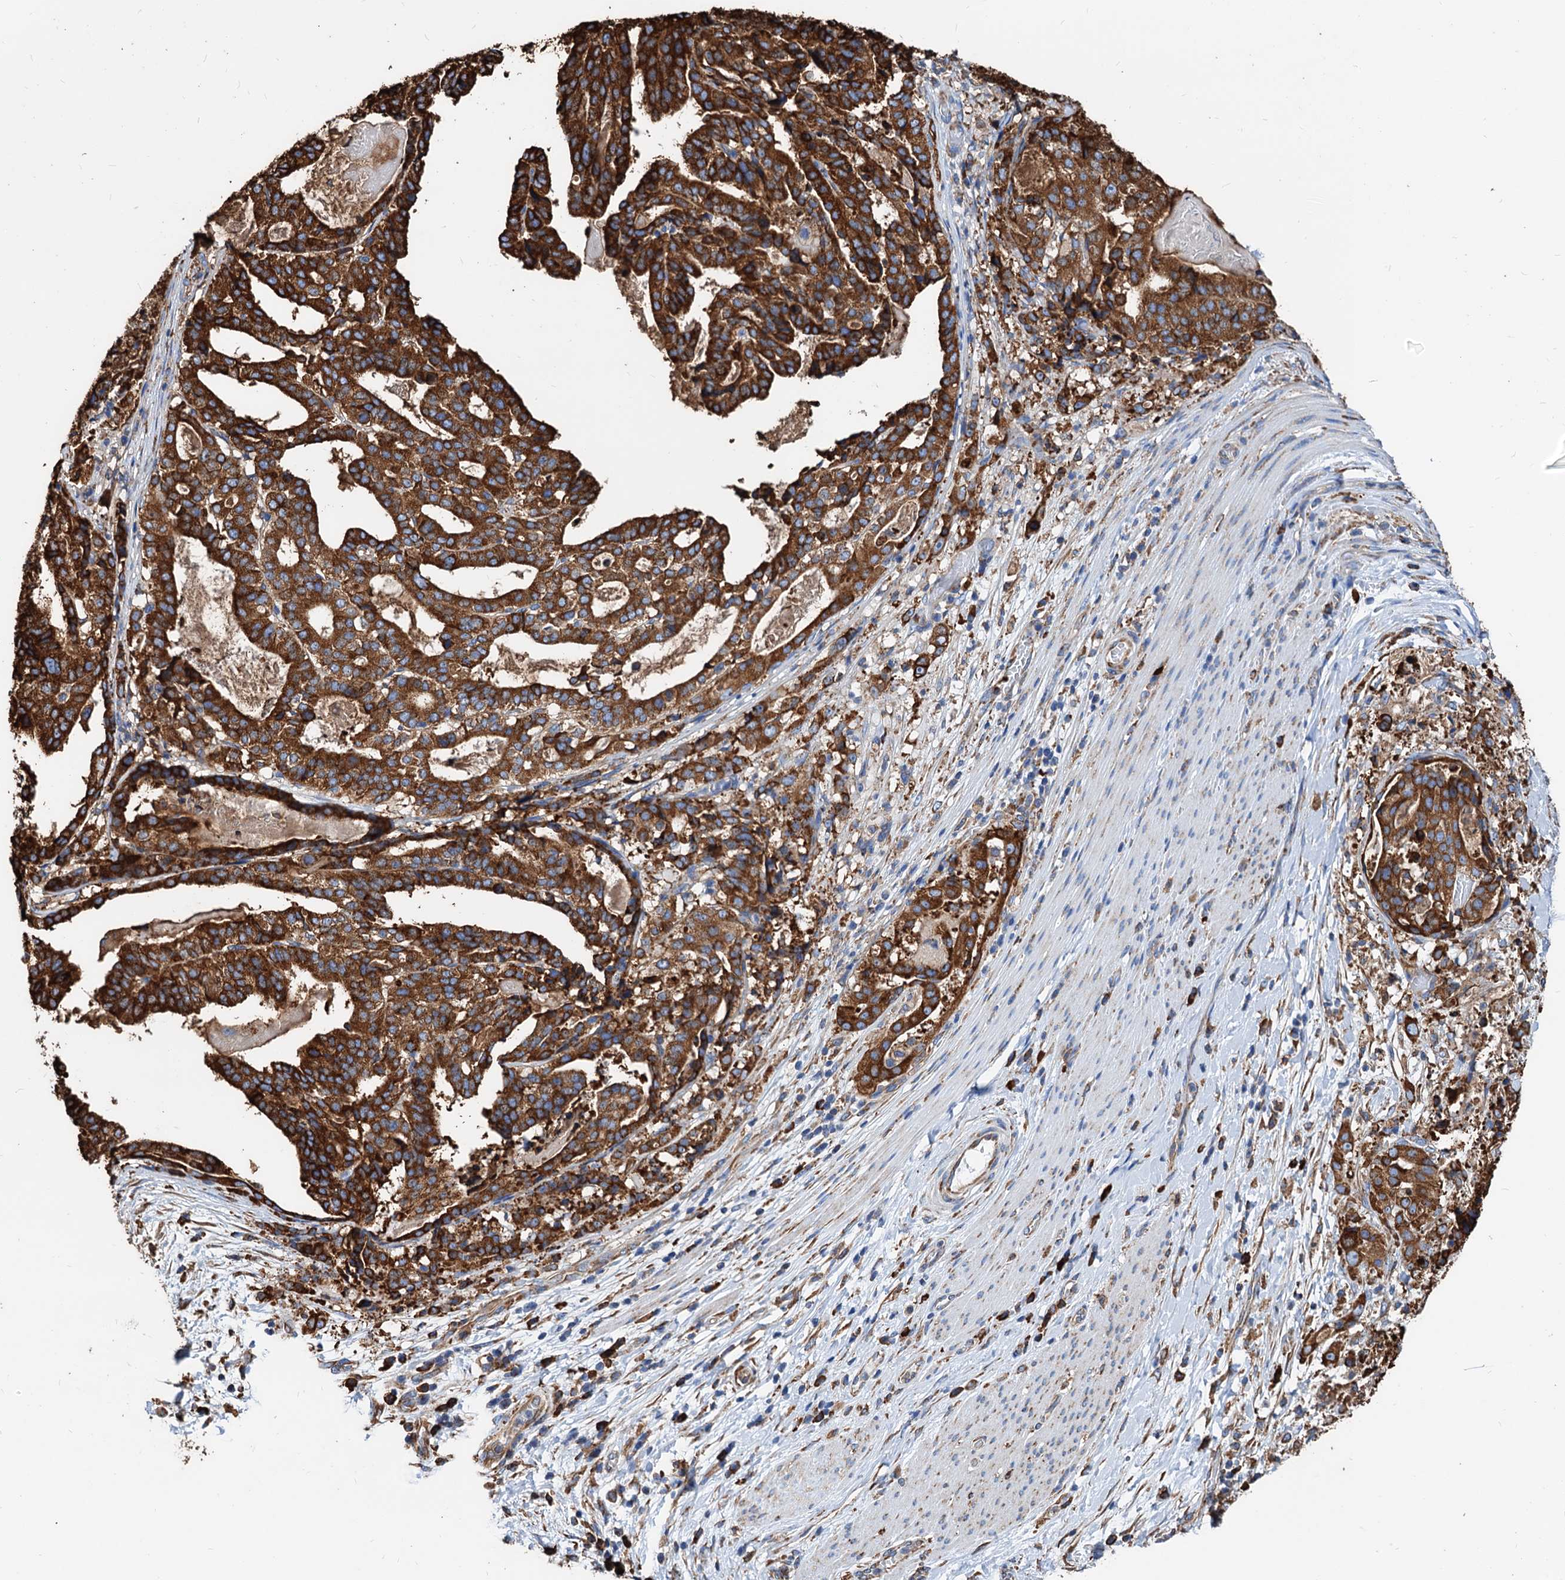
{"staining": {"intensity": "strong", "quantity": ">75%", "location": "cytoplasmic/membranous"}, "tissue": "stomach cancer", "cell_type": "Tumor cells", "image_type": "cancer", "snomed": [{"axis": "morphology", "description": "Adenocarcinoma, NOS"}, {"axis": "topography", "description": "Stomach"}], "caption": "The micrograph demonstrates immunohistochemical staining of stomach cancer. There is strong cytoplasmic/membranous expression is identified in approximately >75% of tumor cells.", "gene": "HSPA5", "patient": {"sex": "male", "age": 48}}